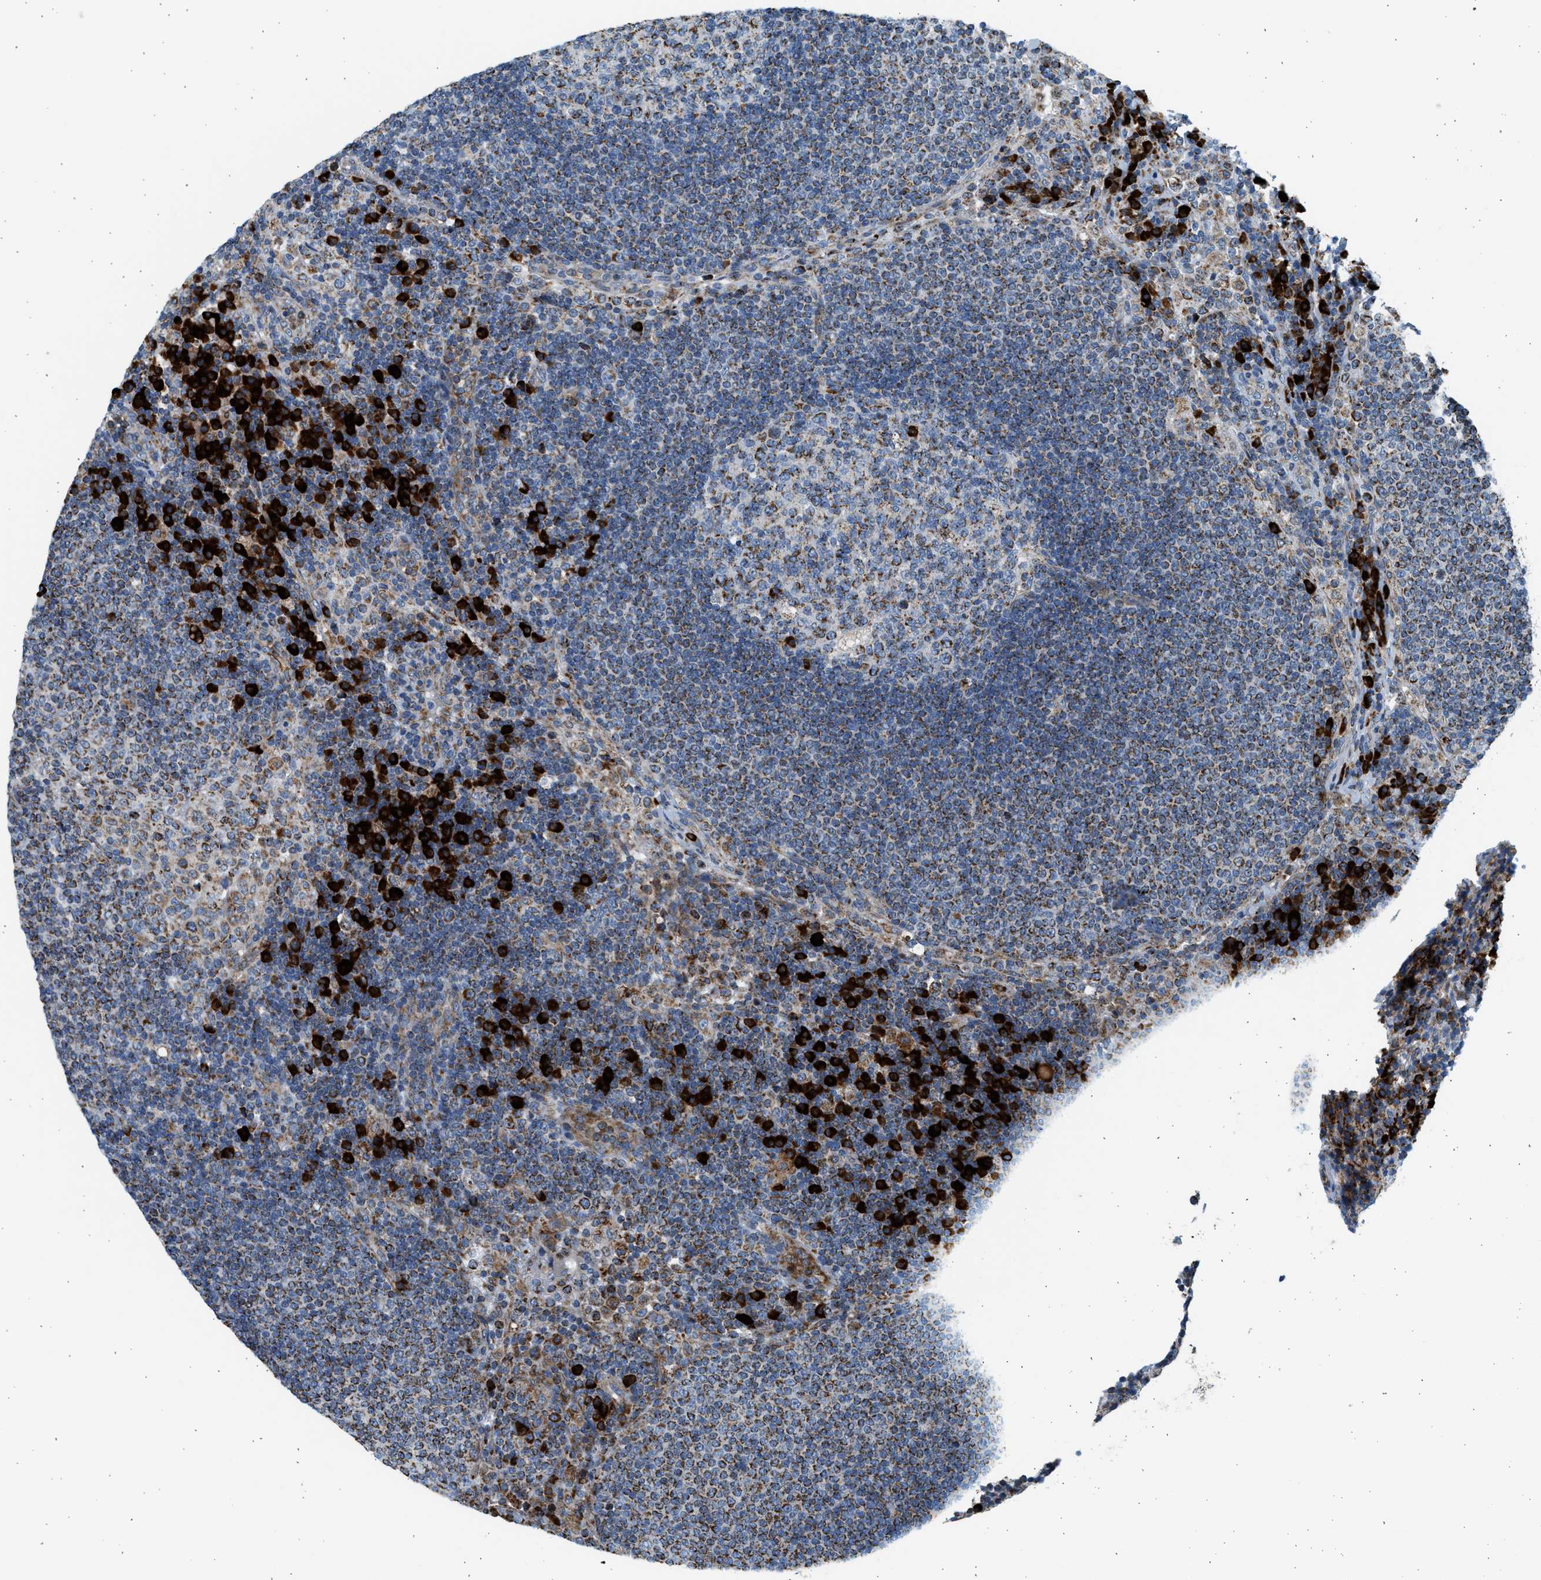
{"staining": {"intensity": "moderate", "quantity": ">75%", "location": "cytoplasmic/membranous"}, "tissue": "lymph node", "cell_type": "Germinal center cells", "image_type": "normal", "snomed": [{"axis": "morphology", "description": "Normal tissue, NOS"}, {"axis": "topography", "description": "Lymph node"}], "caption": "Brown immunohistochemical staining in benign lymph node demonstrates moderate cytoplasmic/membranous expression in approximately >75% of germinal center cells.", "gene": "KCNMB3", "patient": {"sex": "female", "age": 53}}